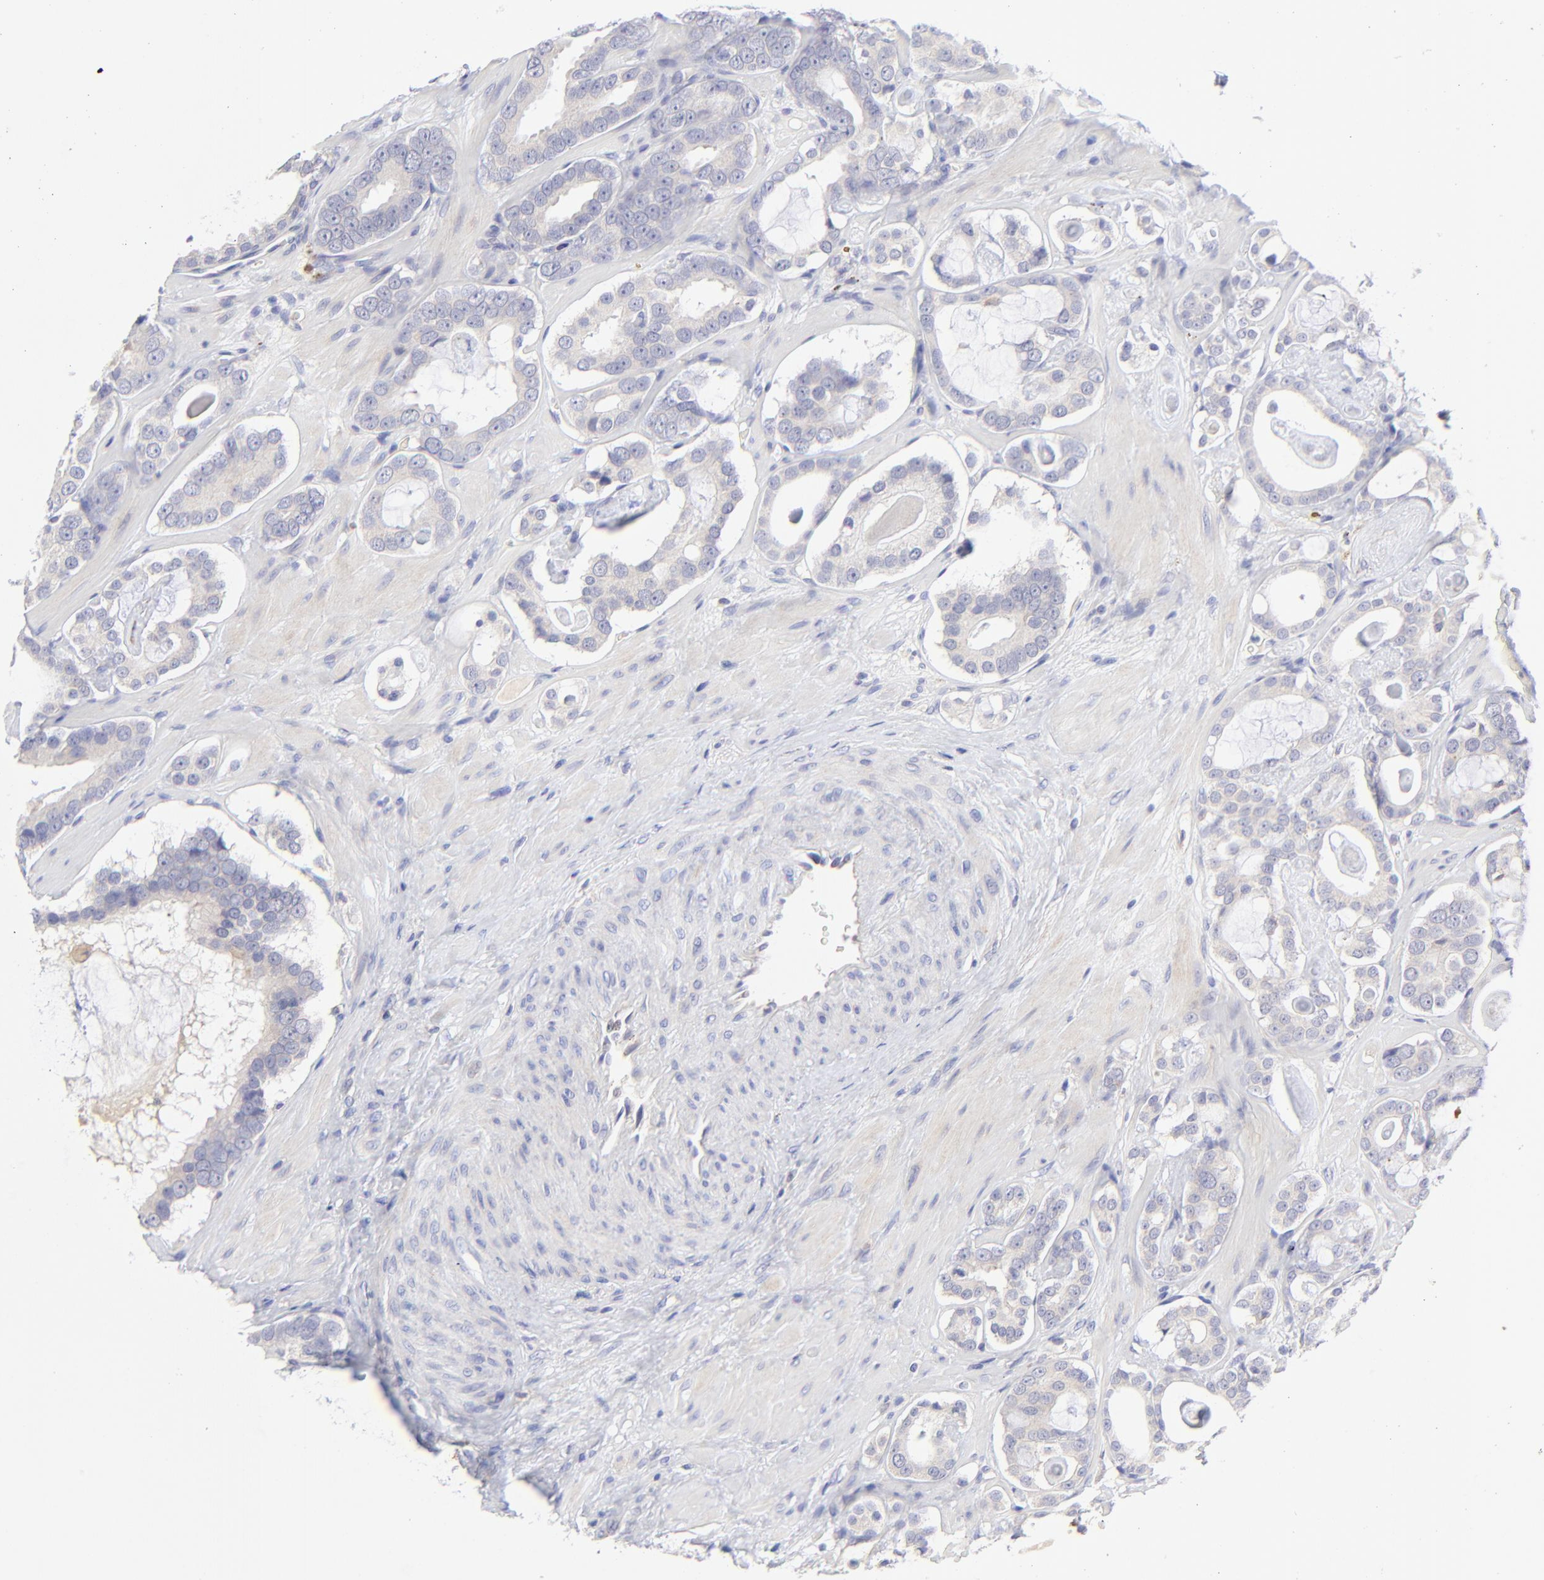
{"staining": {"intensity": "negative", "quantity": "none", "location": "none"}, "tissue": "prostate cancer", "cell_type": "Tumor cells", "image_type": "cancer", "snomed": [{"axis": "morphology", "description": "Adenocarcinoma, Low grade"}, {"axis": "topography", "description": "Prostate"}], "caption": "The immunohistochemistry photomicrograph has no significant positivity in tumor cells of prostate cancer tissue.", "gene": "LHFPL1", "patient": {"sex": "male", "age": 57}}